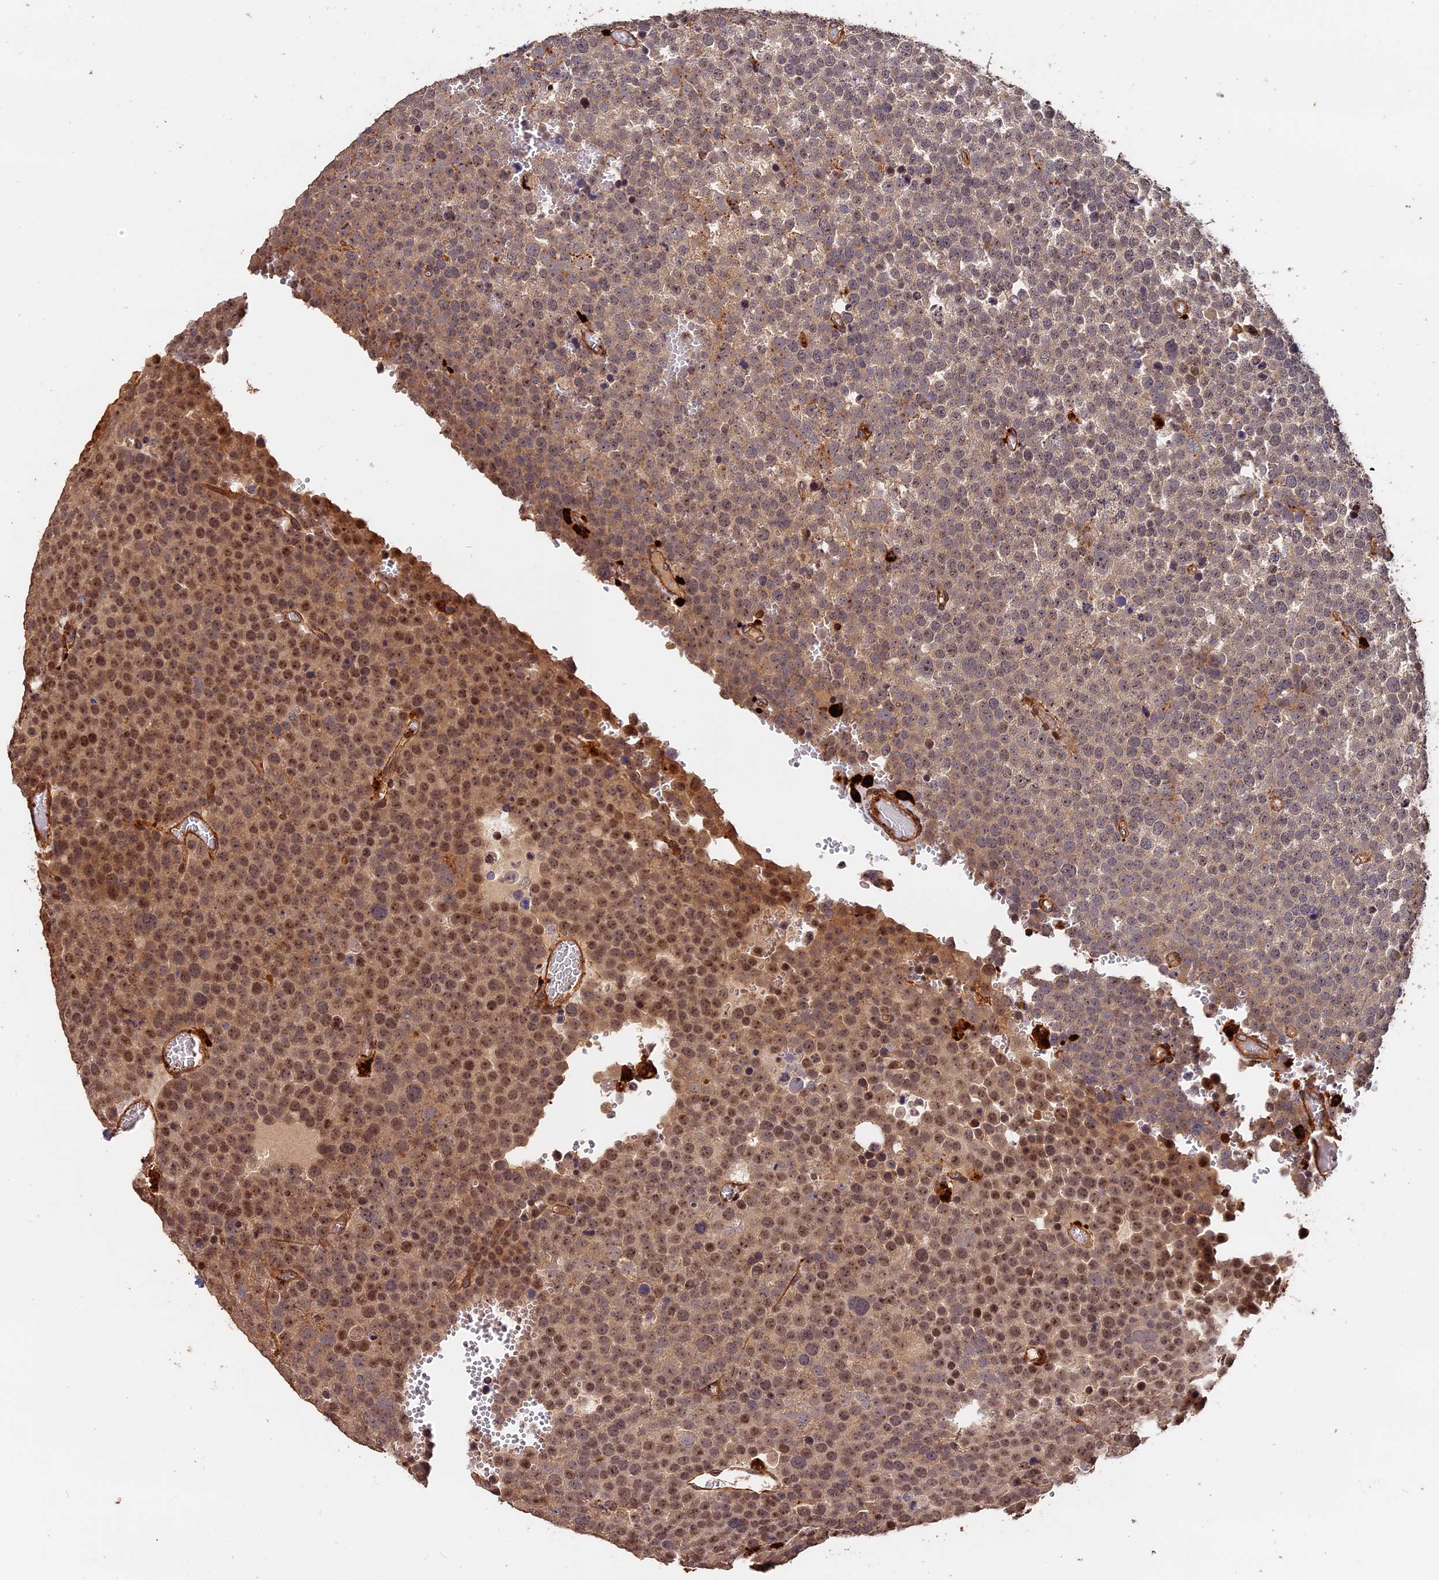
{"staining": {"intensity": "moderate", "quantity": "25%-75%", "location": "cytoplasmic/membranous,nuclear"}, "tissue": "testis cancer", "cell_type": "Tumor cells", "image_type": "cancer", "snomed": [{"axis": "morphology", "description": "Seminoma, NOS"}, {"axis": "topography", "description": "Testis"}], "caption": "Tumor cells demonstrate medium levels of moderate cytoplasmic/membranous and nuclear positivity in approximately 25%-75% of cells in seminoma (testis).", "gene": "MMP15", "patient": {"sex": "male", "age": 71}}